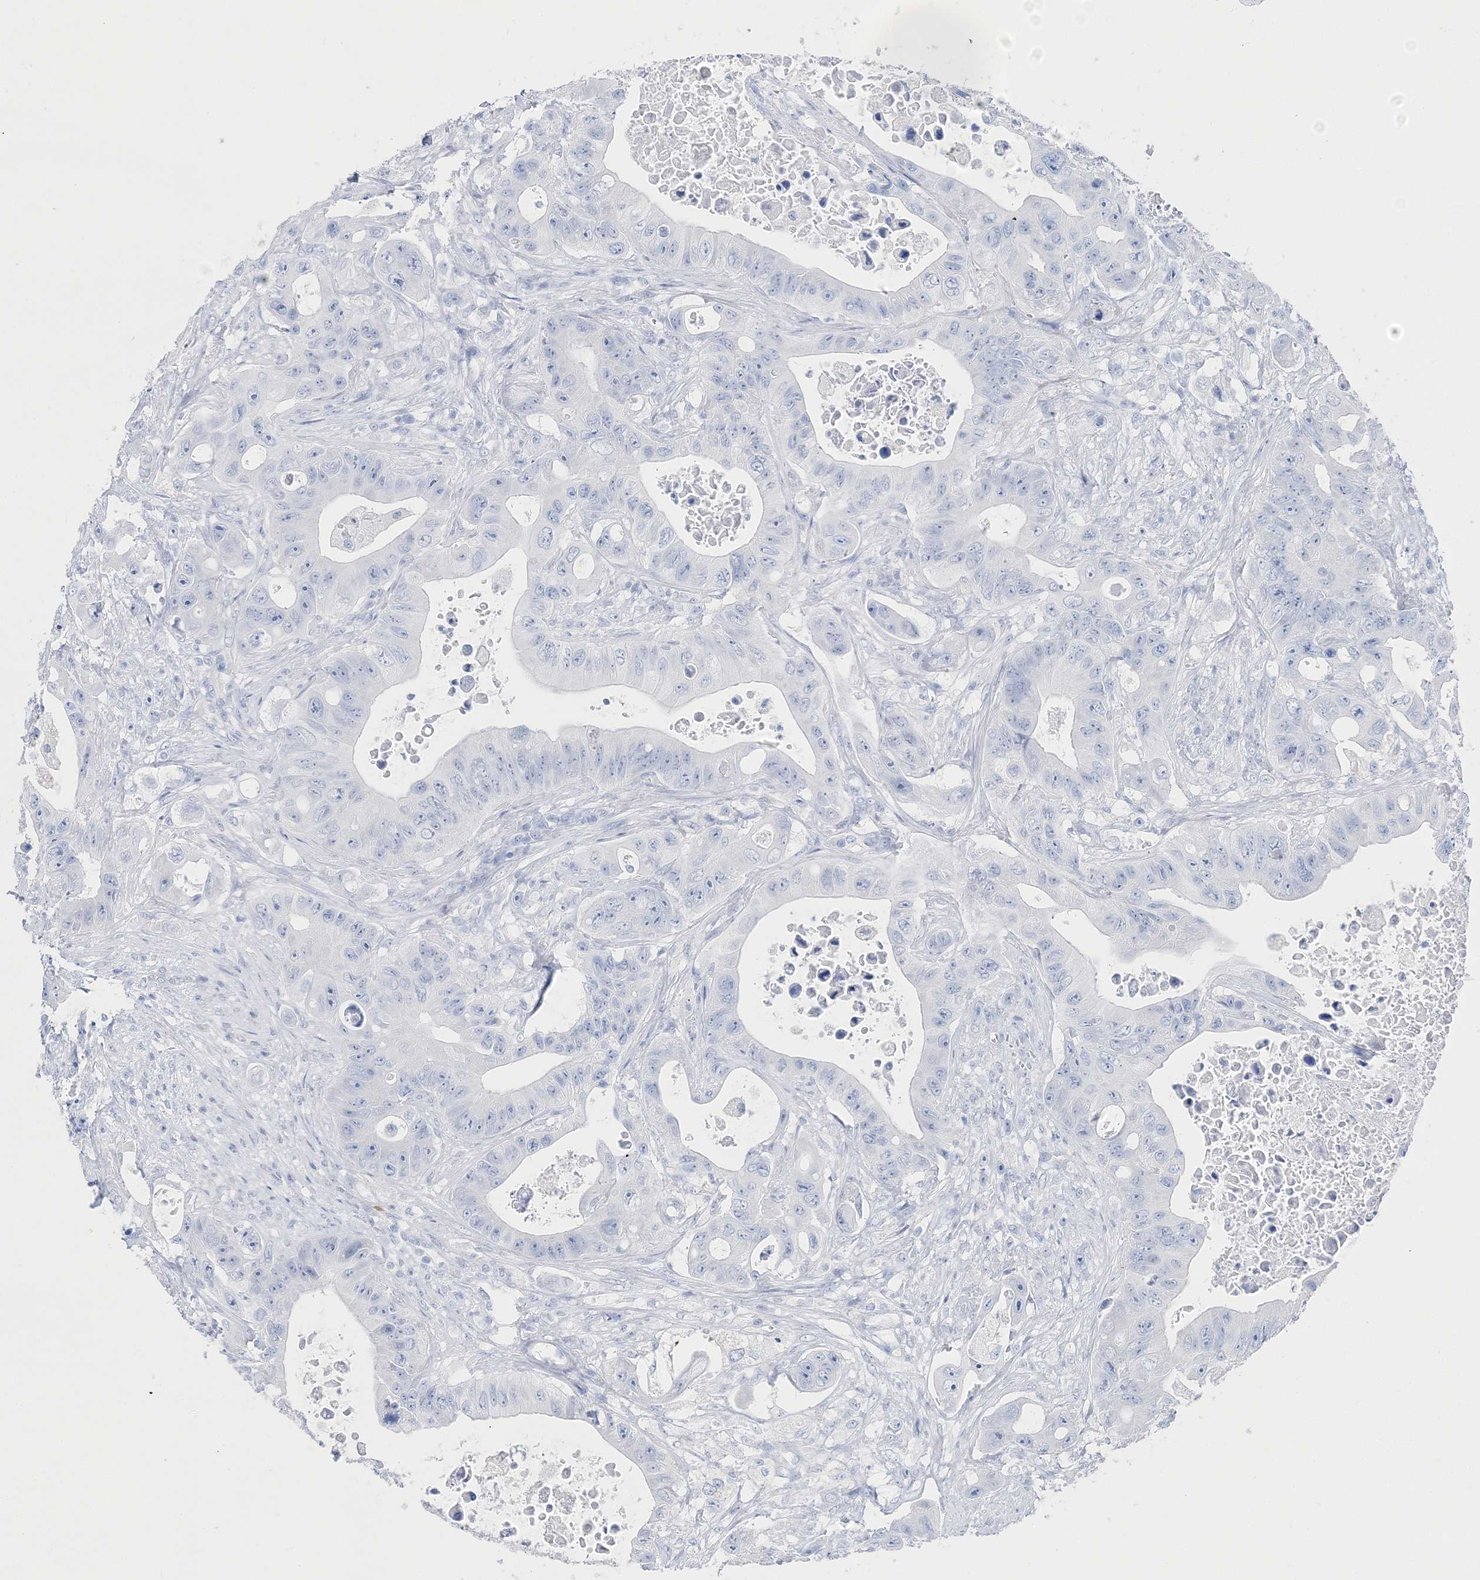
{"staining": {"intensity": "negative", "quantity": "none", "location": "none"}, "tissue": "colorectal cancer", "cell_type": "Tumor cells", "image_type": "cancer", "snomed": [{"axis": "morphology", "description": "Adenocarcinoma, NOS"}, {"axis": "topography", "description": "Colon"}], "caption": "Colorectal cancer stained for a protein using immunohistochemistry demonstrates no expression tumor cells.", "gene": "TSPYL6", "patient": {"sex": "female", "age": 46}}